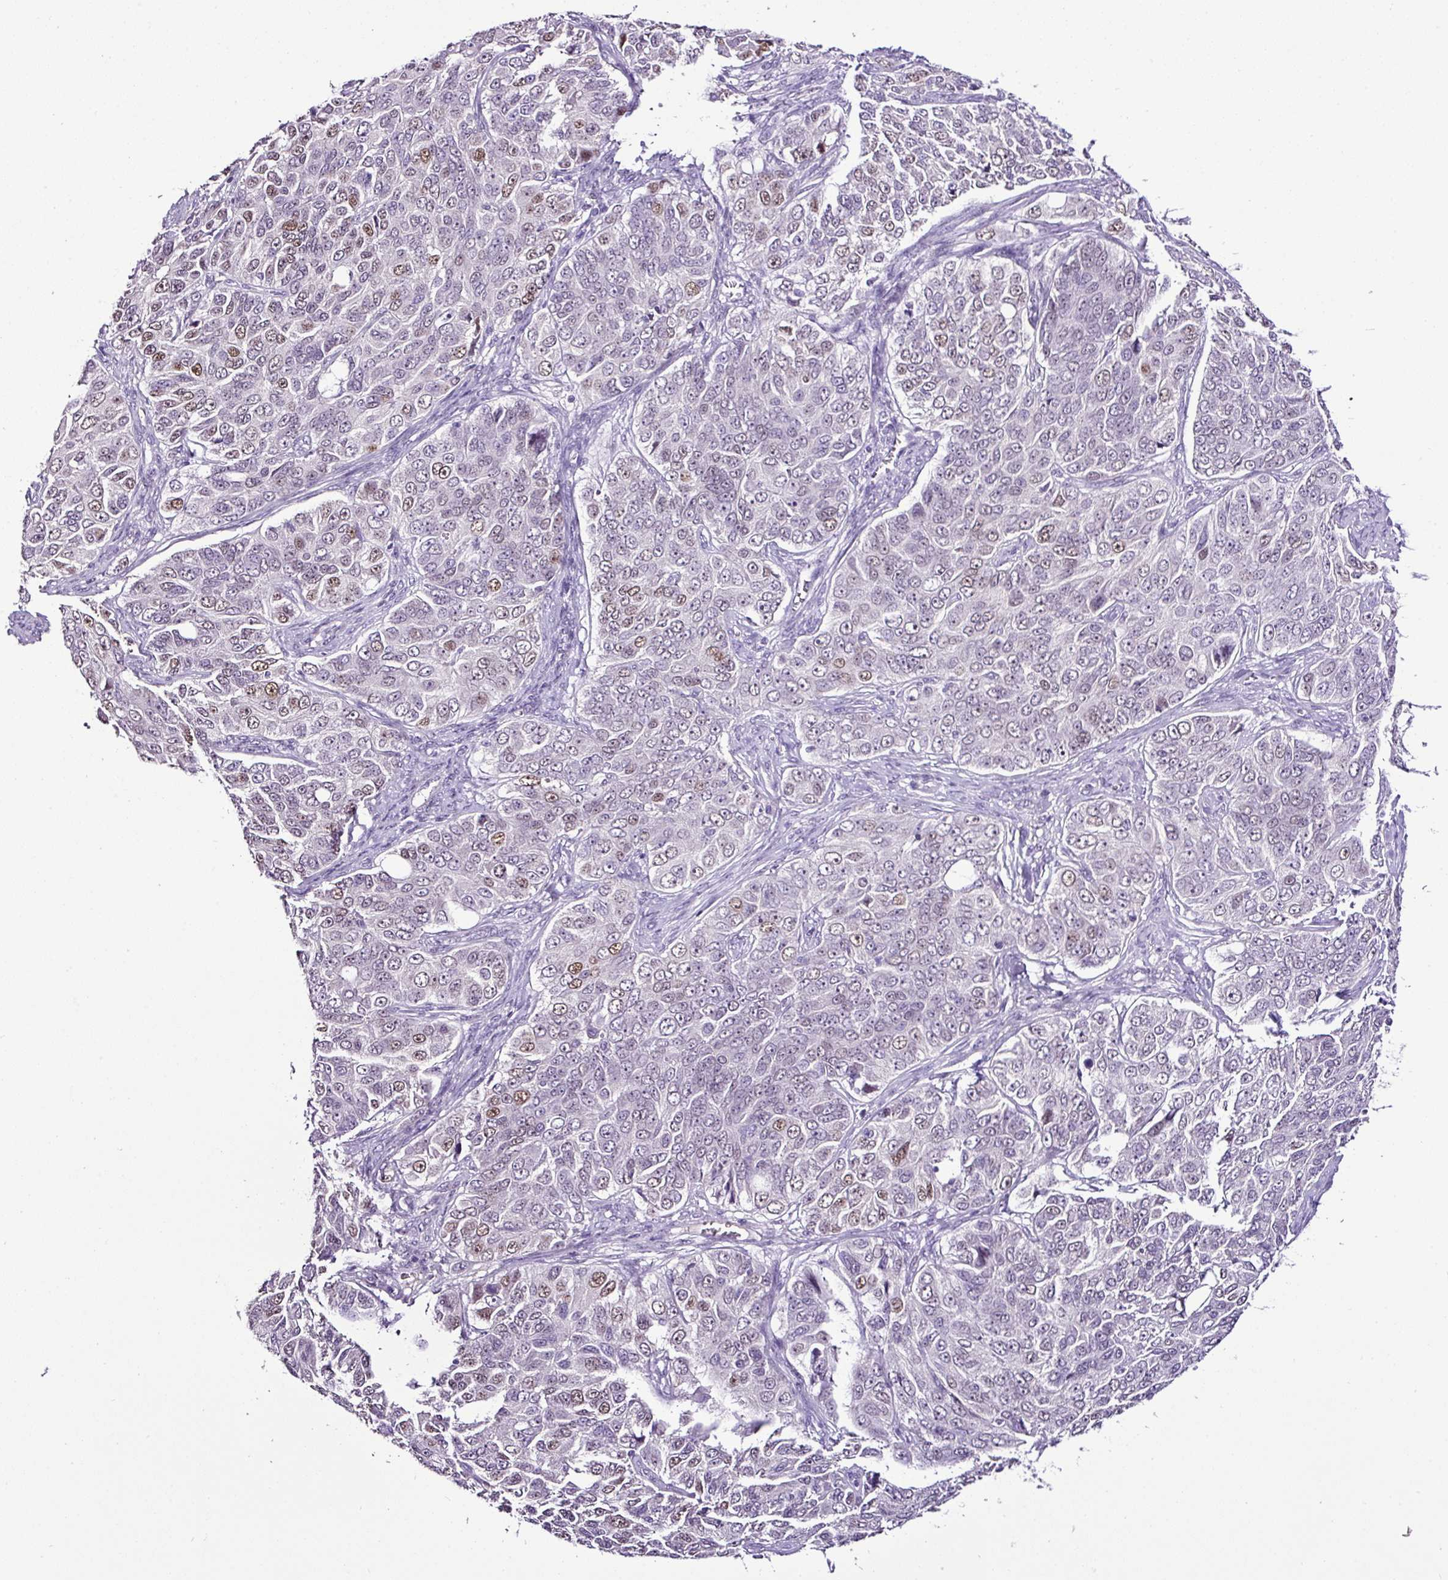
{"staining": {"intensity": "moderate", "quantity": "<25%", "location": "nuclear"}, "tissue": "ovarian cancer", "cell_type": "Tumor cells", "image_type": "cancer", "snomed": [{"axis": "morphology", "description": "Carcinoma, endometroid"}, {"axis": "topography", "description": "Ovary"}], "caption": "Ovarian endometroid carcinoma was stained to show a protein in brown. There is low levels of moderate nuclear expression in about <25% of tumor cells. The staining was performed using DAB (3,3'-diaminobenzidine) to visualize the protein expression in brown, while the nuclei were stained in blue with hematoxylin (Magnification: 20x).", "gene": "ESR1", "patient": {"sex": "female", "age": 51}}